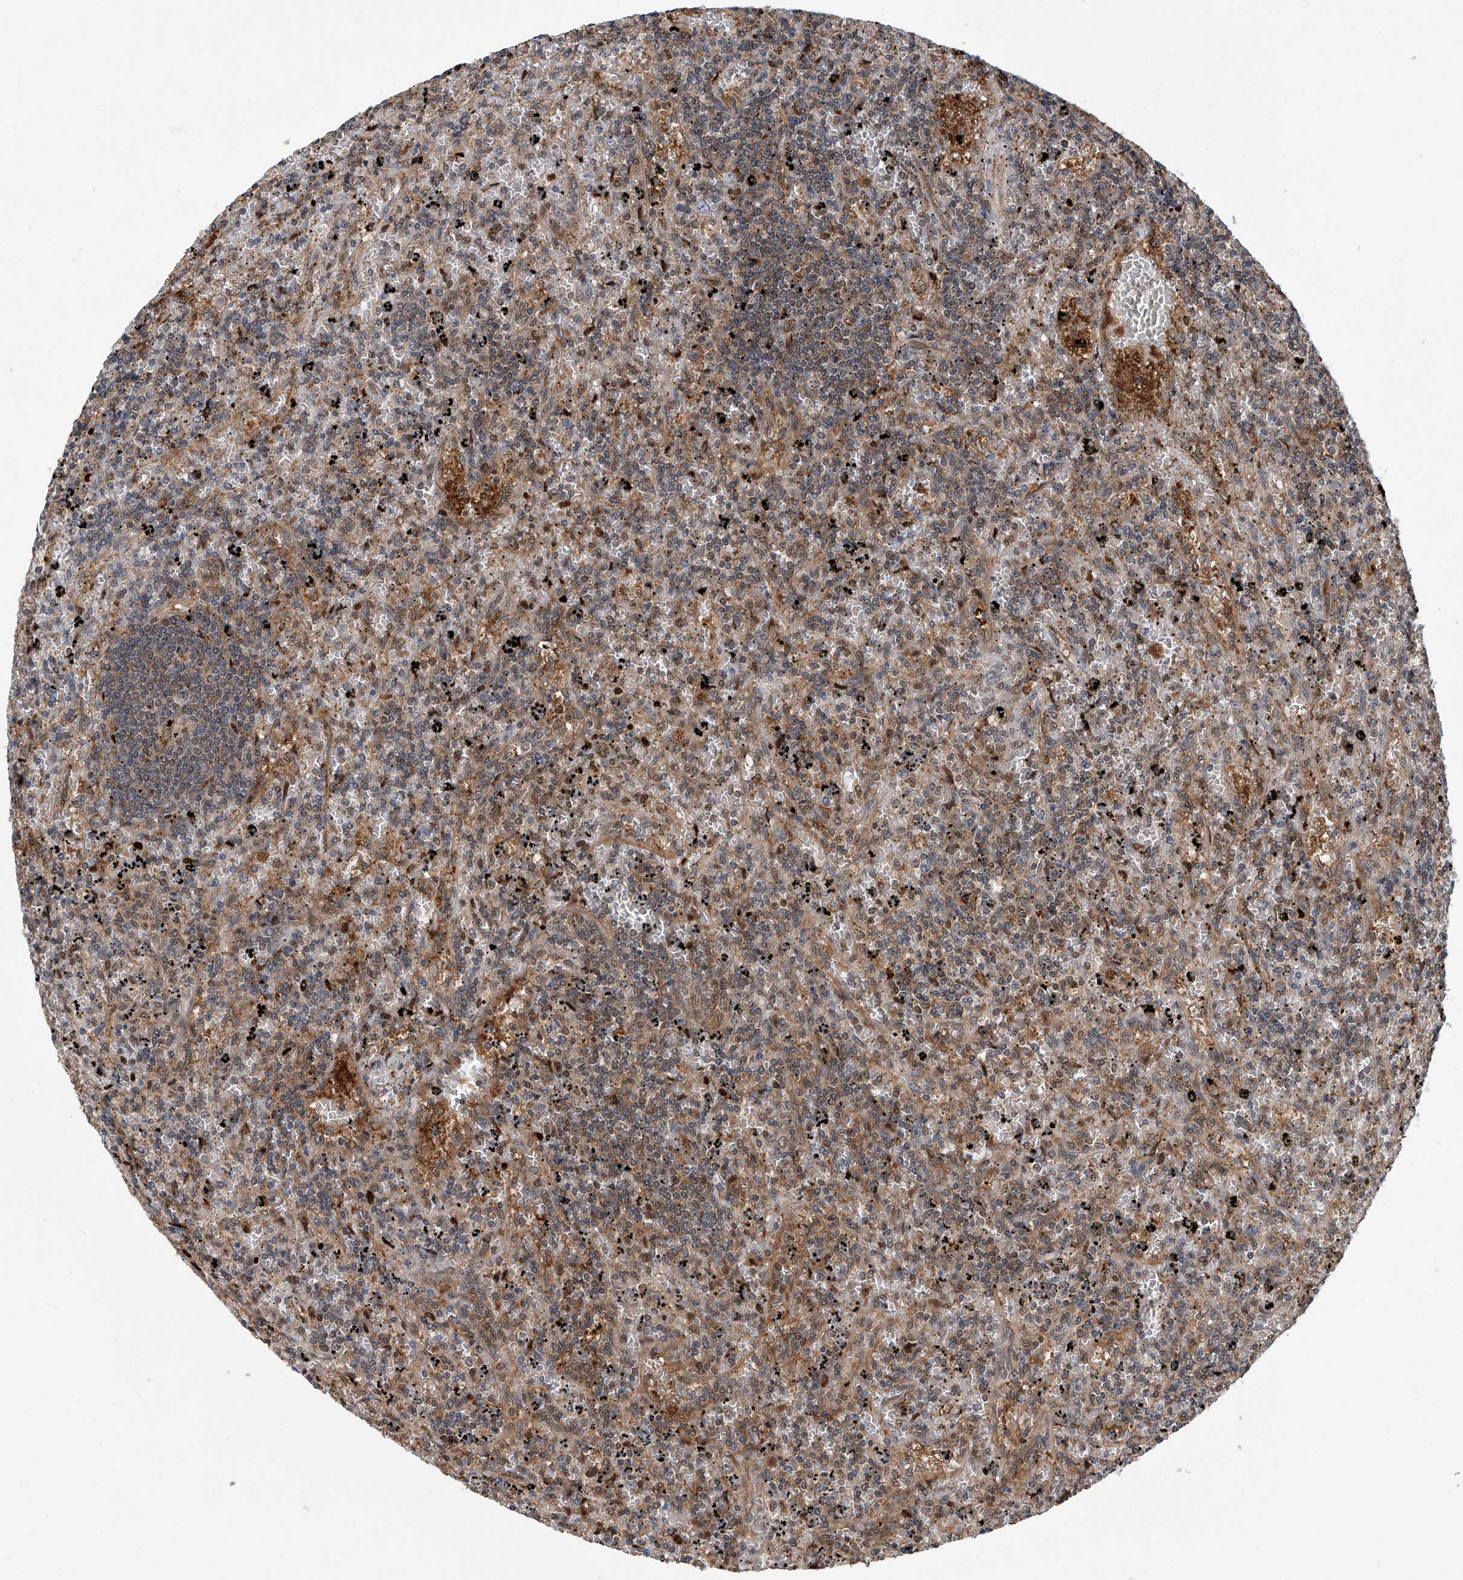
{"staining": {"intensity": "weak", "quantity": "25%-75%", "location": "cytoplasmic/membranous,nuclear"}, "tissue": "lymphoma", "cell_type": "Tumor cells", "image_type": "cancer", "snomed": [{"axis": "morphology", "description": "Malignant lymphoma, non-Hodgkin's type, Low grade"}, {"axis": "topography", "description": "Spleen"}], "caption": "Immunohistochemistry image of neoplastic tissue: low-grade malignant lymphoma, non-Hodgkin's type stained using immunohistochemistry (IHC) demonstrates low levels of weak protein expression localized specifically in the cytoplasmic/membranous and nuclear of tumor cells, appearing as a cytoplasmic/membranous and nuclear brown color.", "gene": "PSMB10", "patient": {"sex": "male", "age": 76}}